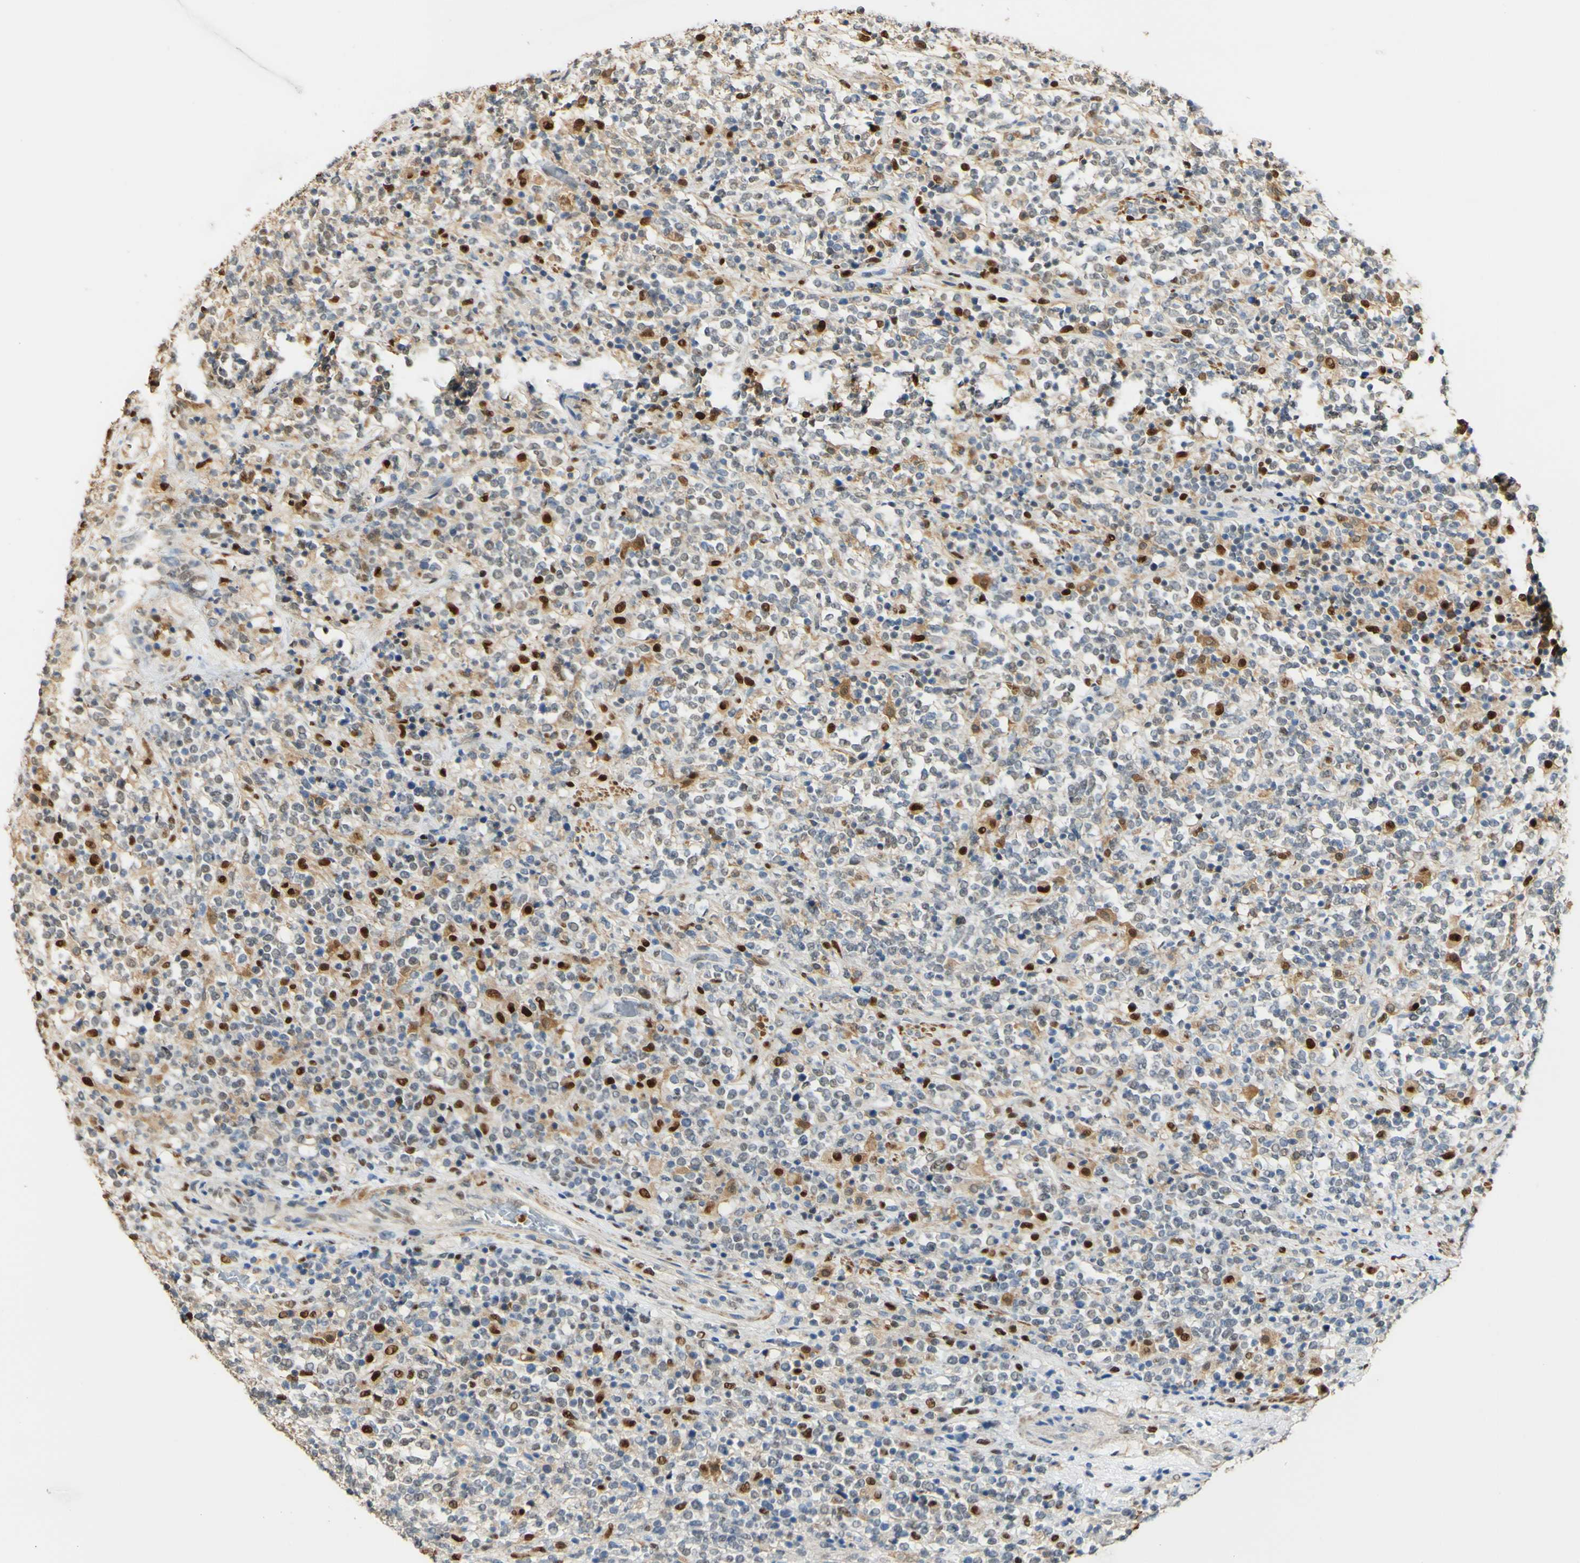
{"staining": {"intensity": "strong", "quantity": "<25%", "location": "cytoplasmic/membranous,nuclear"}, "tissue": "lymphoma", "cell_type": "Tumor cells", "image_type": "cancer", "snomed": [{"axis": "morphology", "description": "Malignant lymphoma, non-Hodgkin's type, High grade"}, {"axis": "topography", "description": "Soft tissue"}], "caption": "This is a histology image of immunohistochemistry staining of high-grade malignant lymphoma, non-Hodgkin's type, which shows strong expression in the cytoplasmic/membranous and nuclear of tumor cells.", "gene": "MAP3K4", "patient": {"sex": "male", "age": 18}}